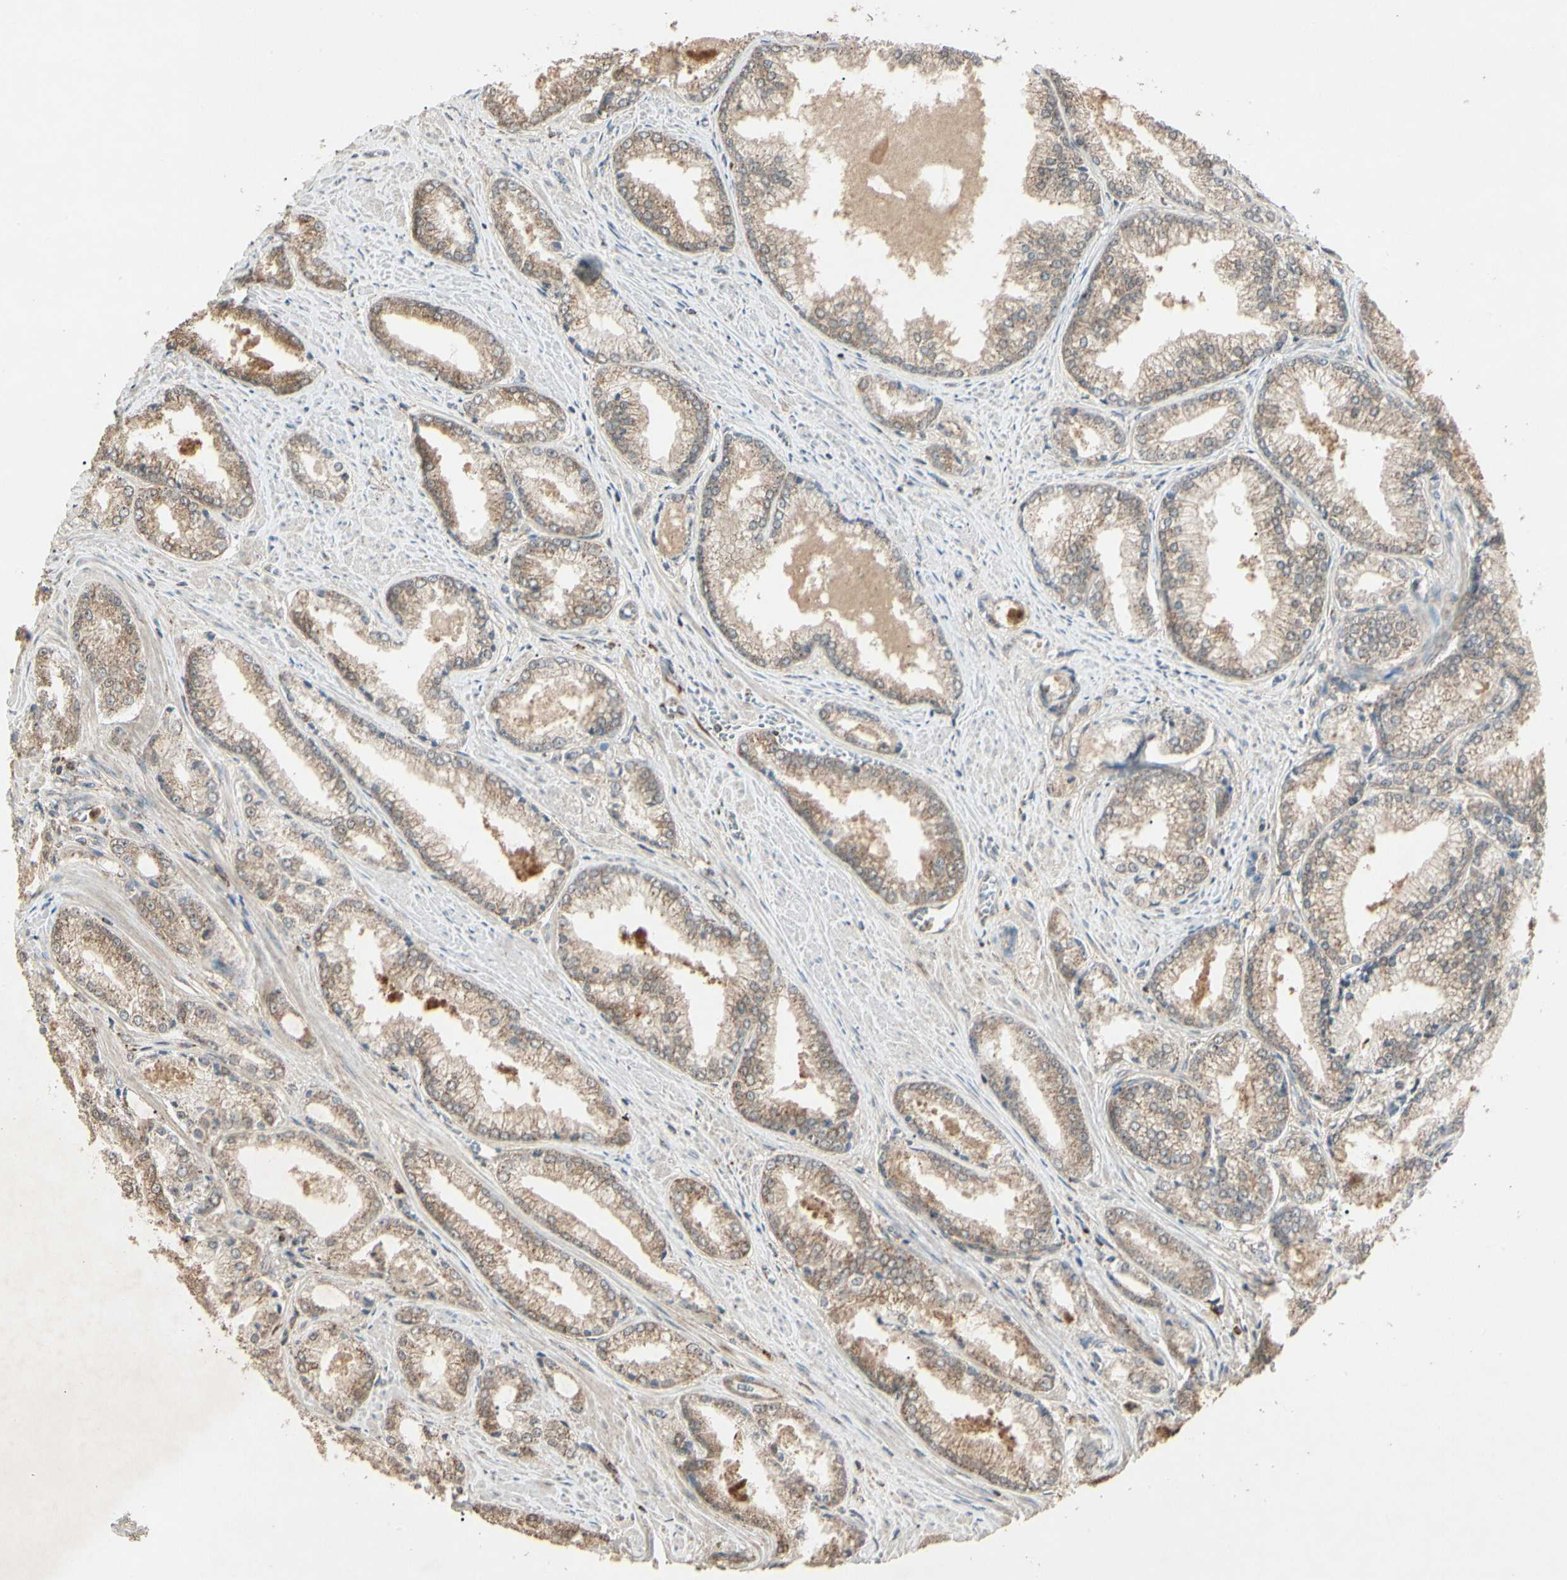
{"staining": {"intensity": "weak", "quantity": ">75%", "location": "cytoplasmic/membranous"}, "tissue": "prostate cancer", "cell_type": "Tumor cells", "image_type": "cancer", "snomed": [{"axis": "morphology", "description": "Adenocarcinoma, Low grade"}, {"axis": "topography", "description": "Prostate"}], "caption": "This is an image of immunohistochemistry staining of prostate cancer (adenocarcinoma (low-grade)), which shows weak staining in the cytoplasmic/membranous of tumor cells.", "gene": "PRDX5", "patient": {"sex": "male", "age": 64}}